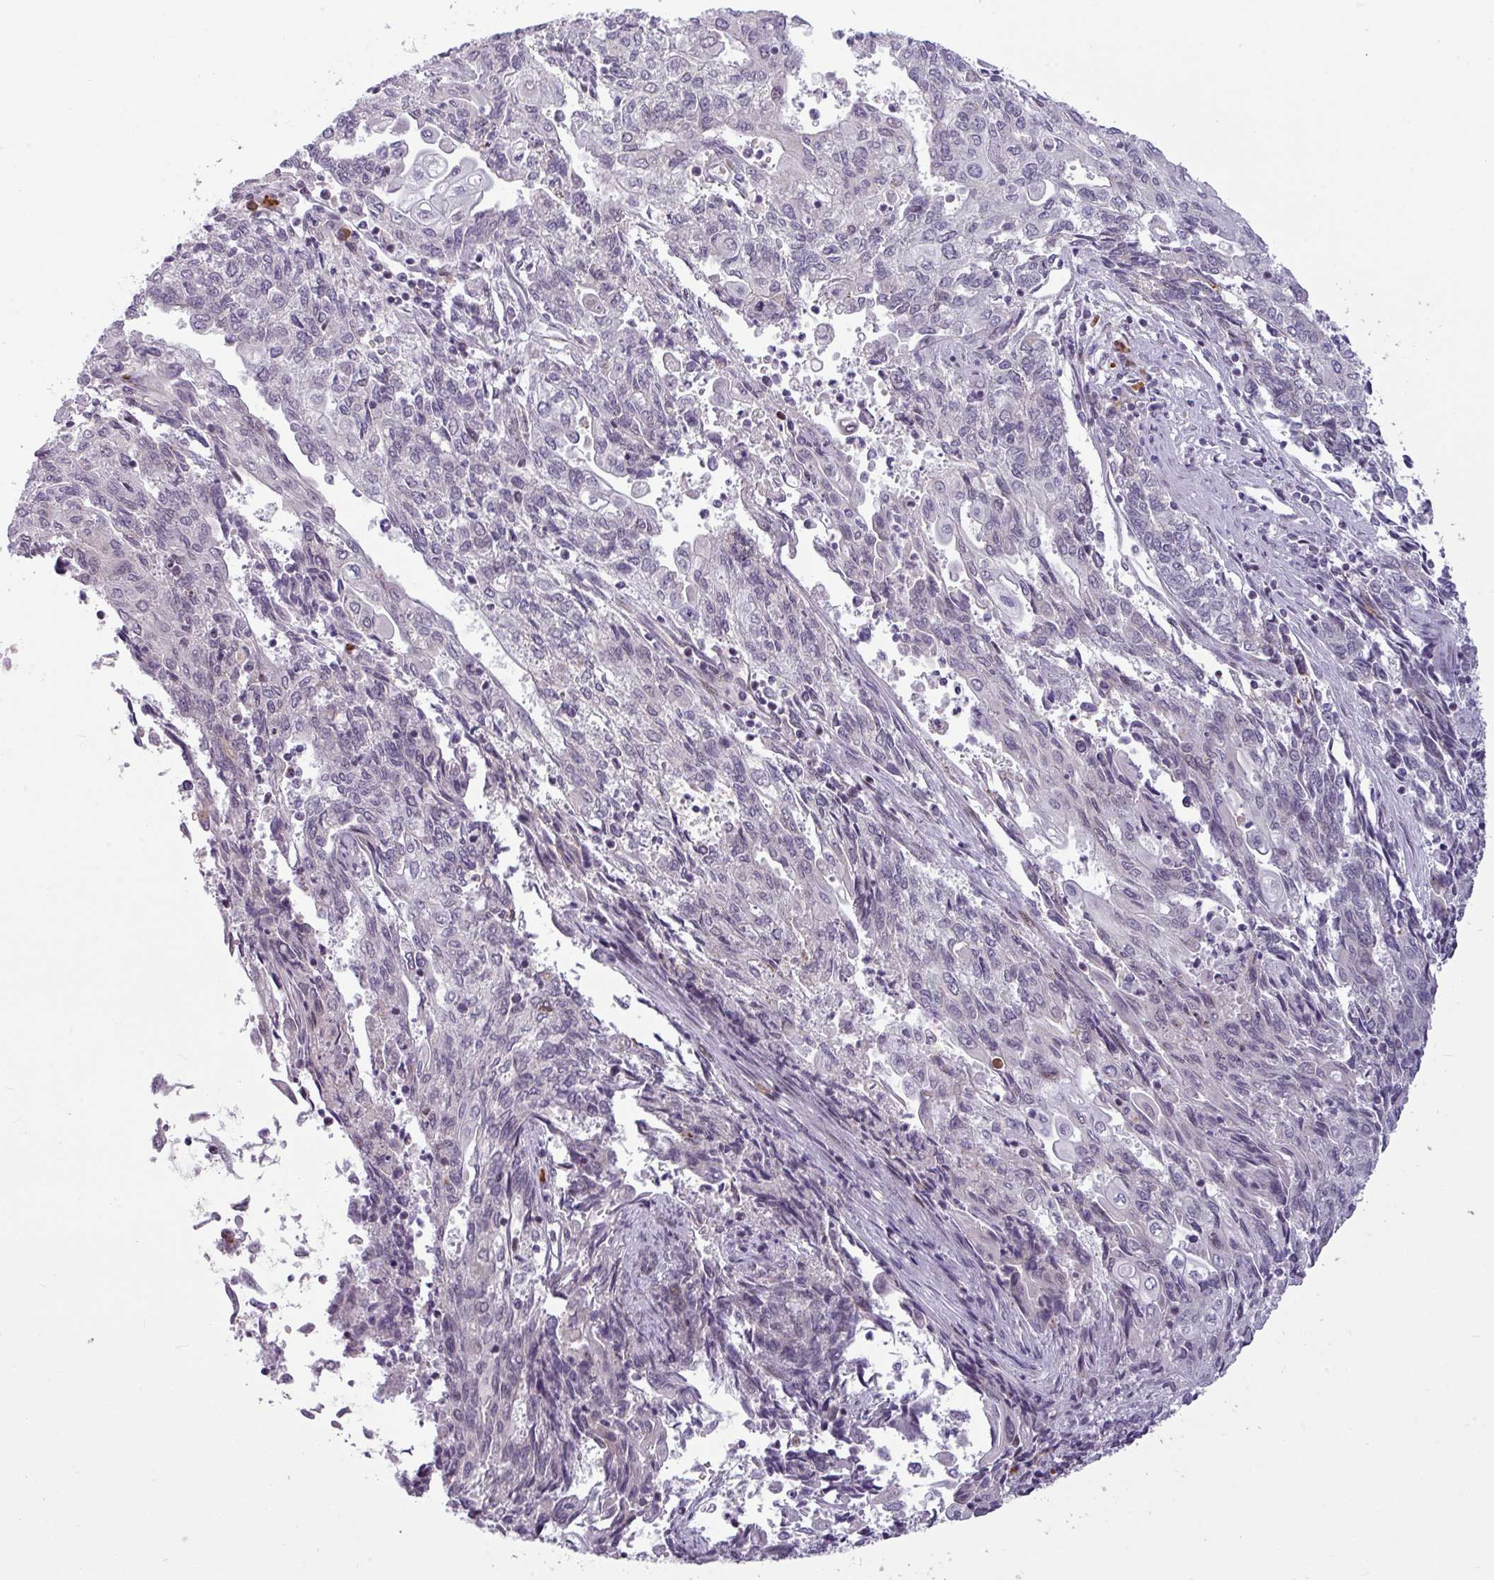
{"staining": {"intensity": "negative", "quantity": "none", "location": "none"}, "tissue": "endometrial cancer", "cell_type": "Tumor cells", "image_type": "cancer", "snomed": [{"axis": "morphology", "description": "Adenocarcinoma, NOS"}, {"axis": "topography", "description": "Endometrium"}], "caption": "A high-resolution micrograph shows IHC staining of endometrial cancer (adenocarcinoma), which displays no significant positivity in tumor cells.", "gene": "SLC66A2", "patient": {"sex": "female", "age": 54}}